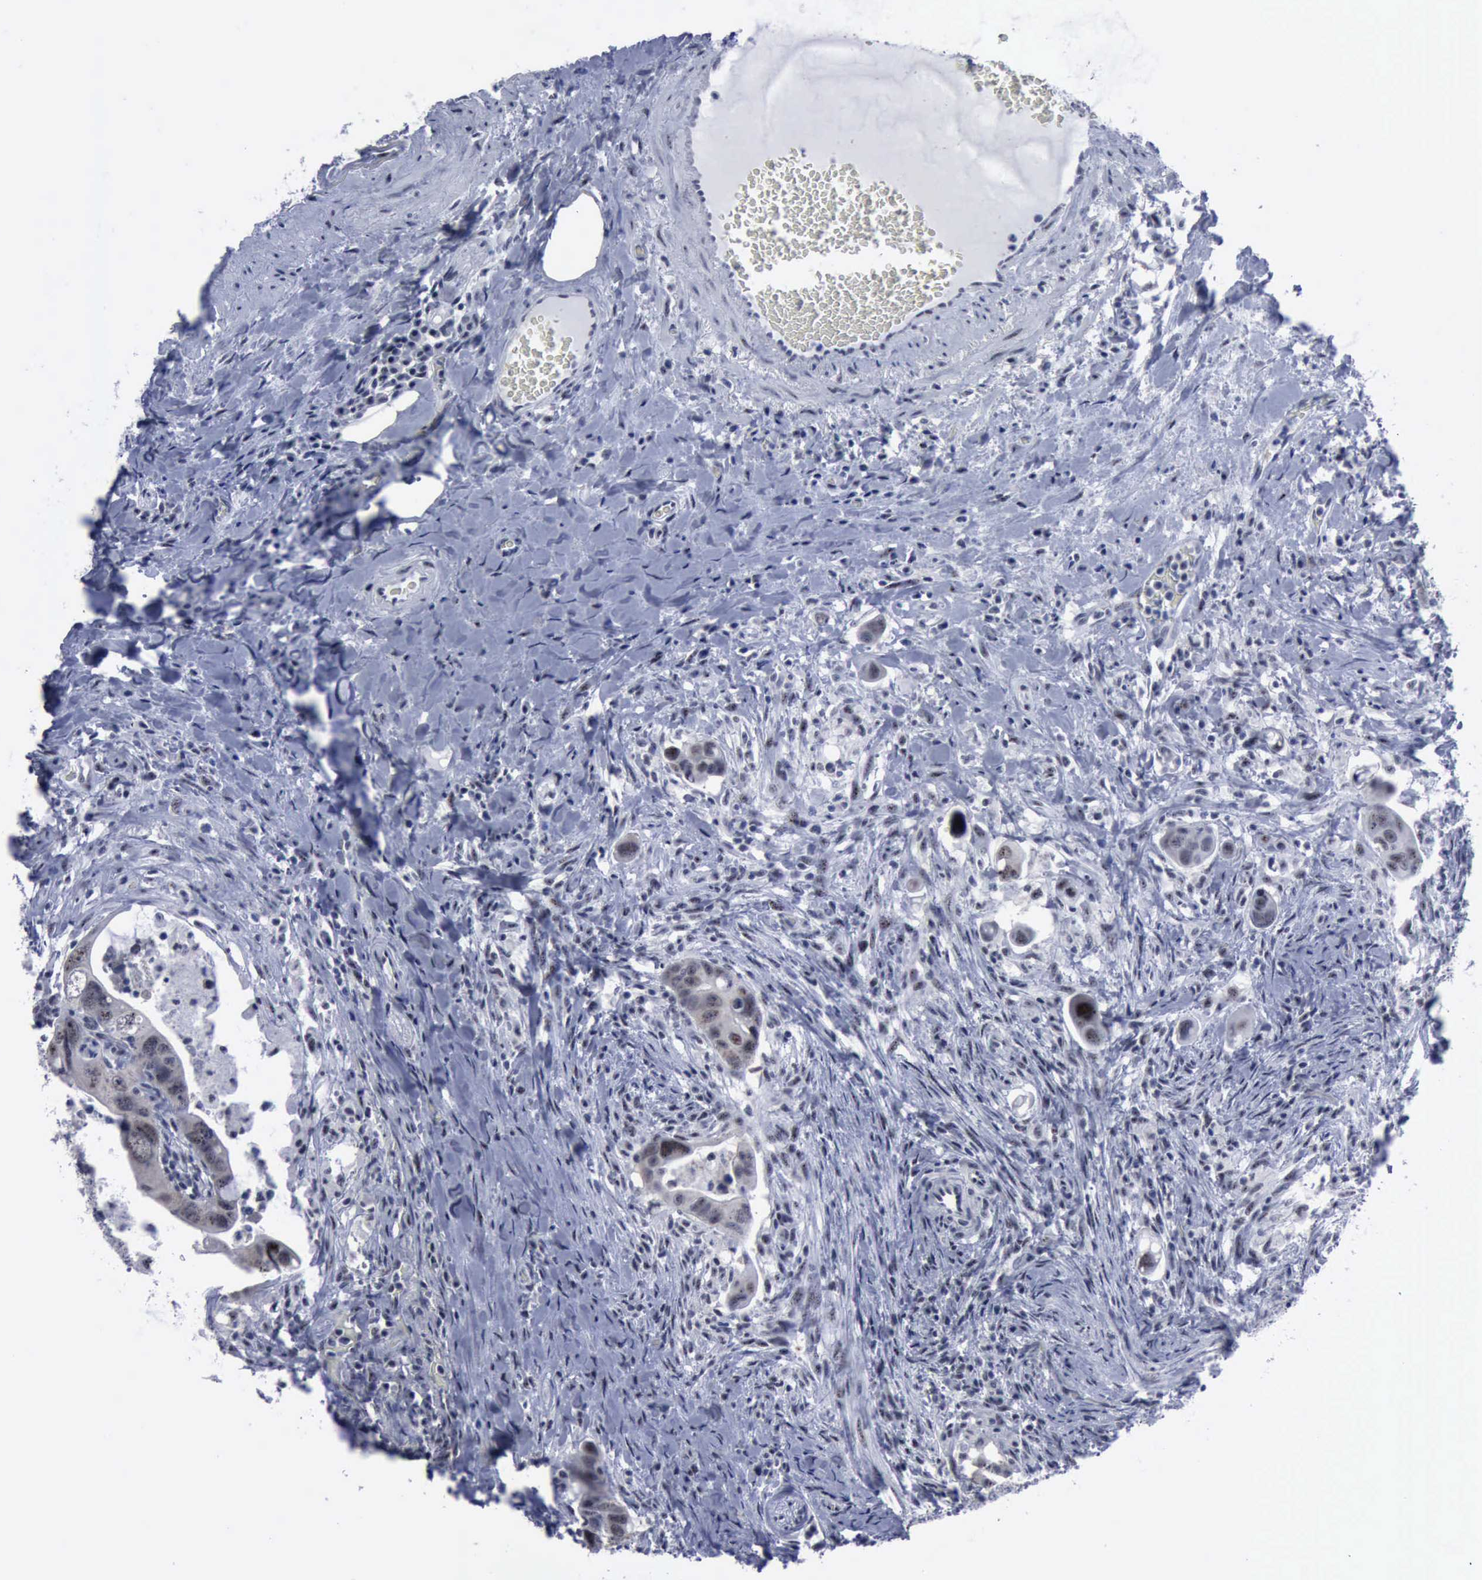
{"staining": {"intensity": "weak", "quantity": ">75%", "location": "cytoplasmic/membranous,nuclear"}, "tissue": "colorectal cancer", "cell_type": "Tumor cells", "image_type": "cancer", "snomed": [{"axis": "morphology", "description": "Adenocarcinoma, NOS"}, {"axis": "topography", "description": "Rectum"}], "caption": "Approximately >75% of tumor cells in human colorectal adenocarcinoma reveal weak cytoplasmic/membranous and nuclear protein expression as visualized by brown immunohistochemical staining.", "gene": "BRD1", "patient": {"sex": "male", "age": 53}}